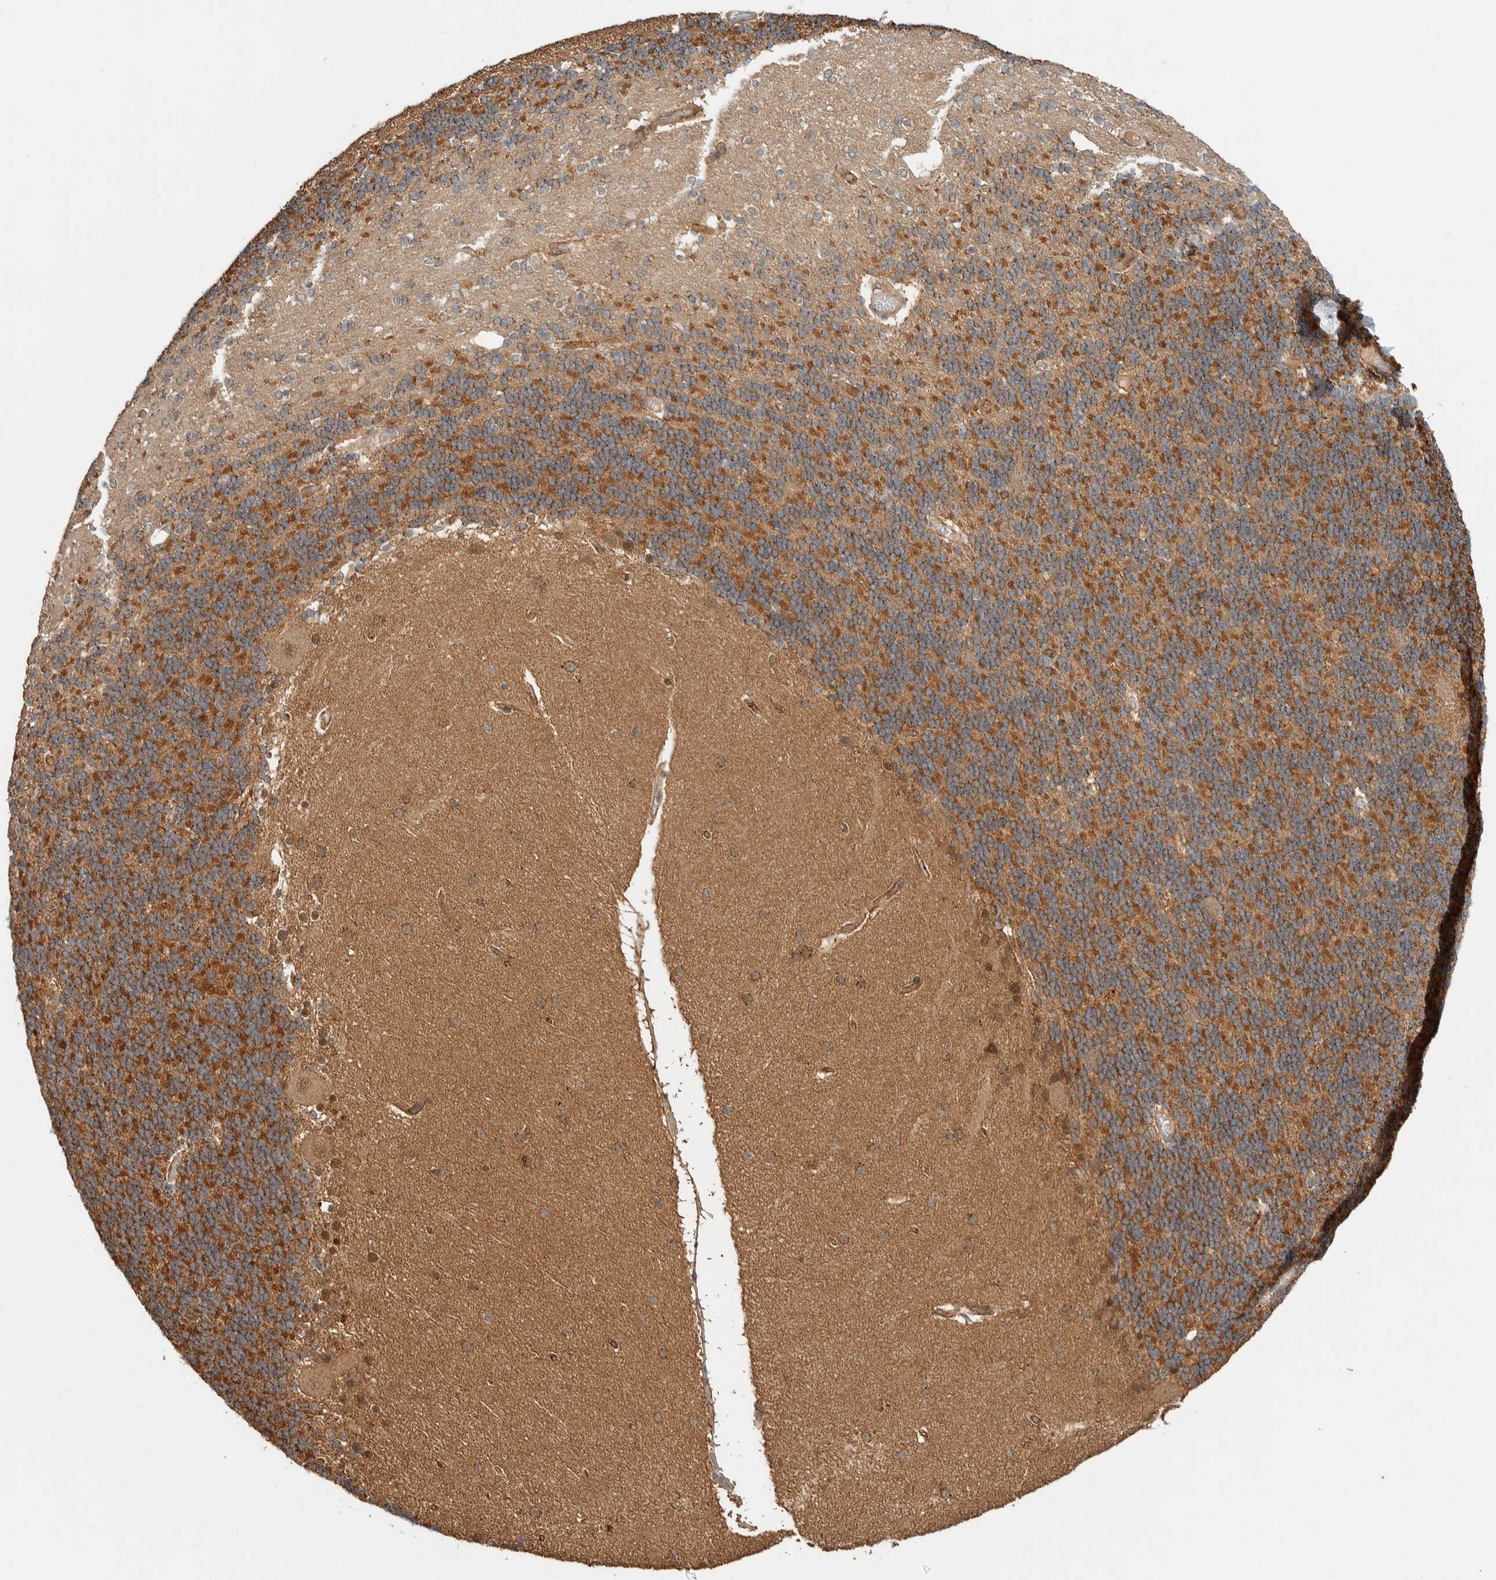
{"staining": {"intensity": "strong", "quantity": "25%-75%", "location": "cytoplasmic/membranous"}, "tissue": "cerebellum", "cell_type": "Cells in granular layer", "image_type": "normal", "snomed": [{"axis": "morphology", "description": "Normal tissue, NOS"}, {"axis": "topography", "description": "Cerebellum"}], "caption": "A high-resolution photomicrograph shows immunohistochemistry (IHC) staining of normal cerebellum, which exhibits strong cytoplasmic/membranous expression in about 25%-75% of cells in granular layer. (Stains: DAB (3,3'-diaminobenzidine) in brown, nuclei in blue, Microscopy: brightfield microscopy at high magnification).", "gene": "ZNF567", "patient": {"sex": "female", "age": 54}}